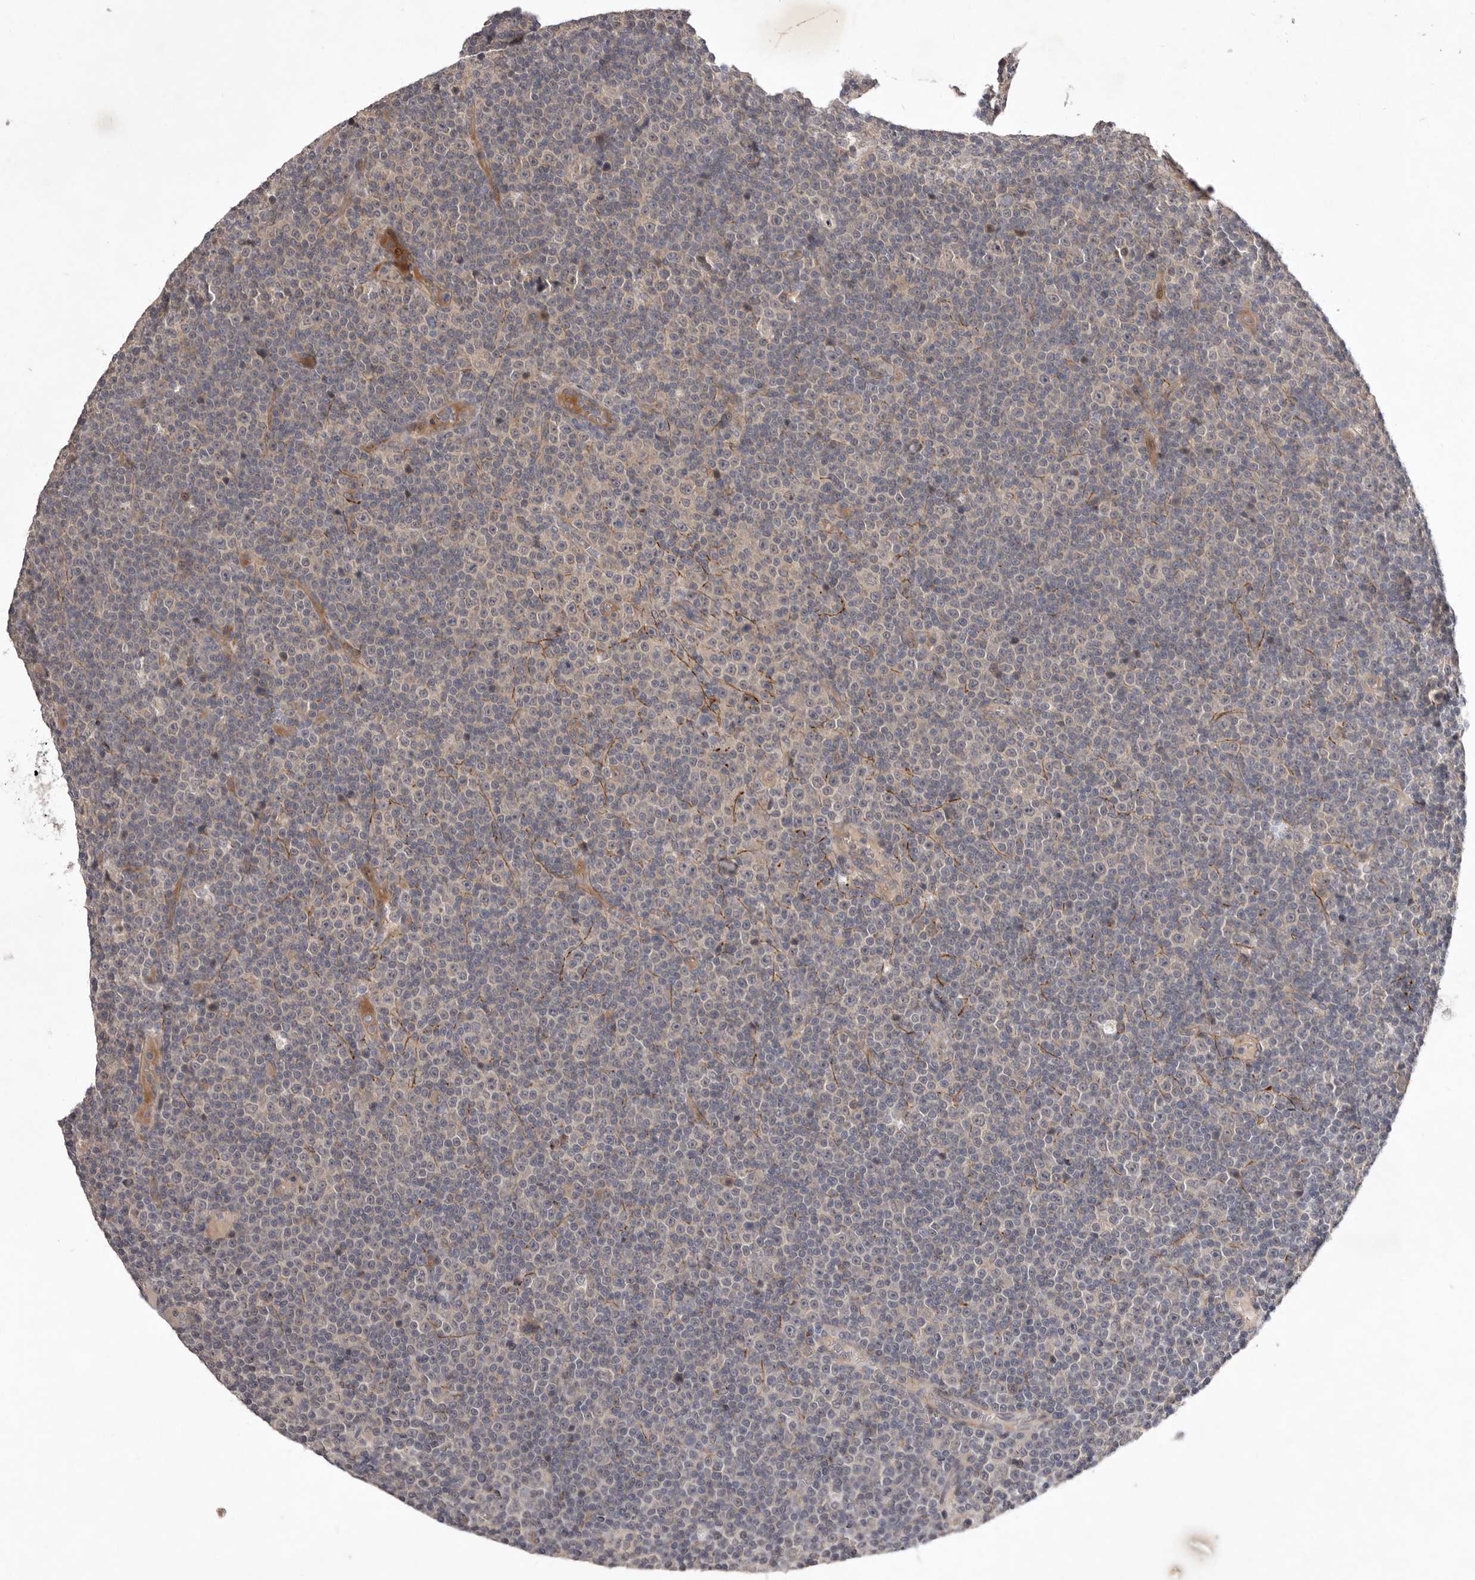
{"staining": {"intensity": "negative", "quantity": "none", "location": "none"}, "tissue": "lymphoma", "cell_type": "Tumor cells", "image_type": "cancer", "snomed": [{"axis": "morphology", "description": "Malignant lymphoma, non-Hodgkin's type, Low grade"}, {"axis": "topography", "description": "Lymph node"}], "caption": "Malignant lymphoma, non-Hodgkin's type (low-grade) was stained to show a protein in brown. There is no significant staining in tumor cells.", "gene": "HBS1L", "patient": {"sex": "female", "age": 67}}